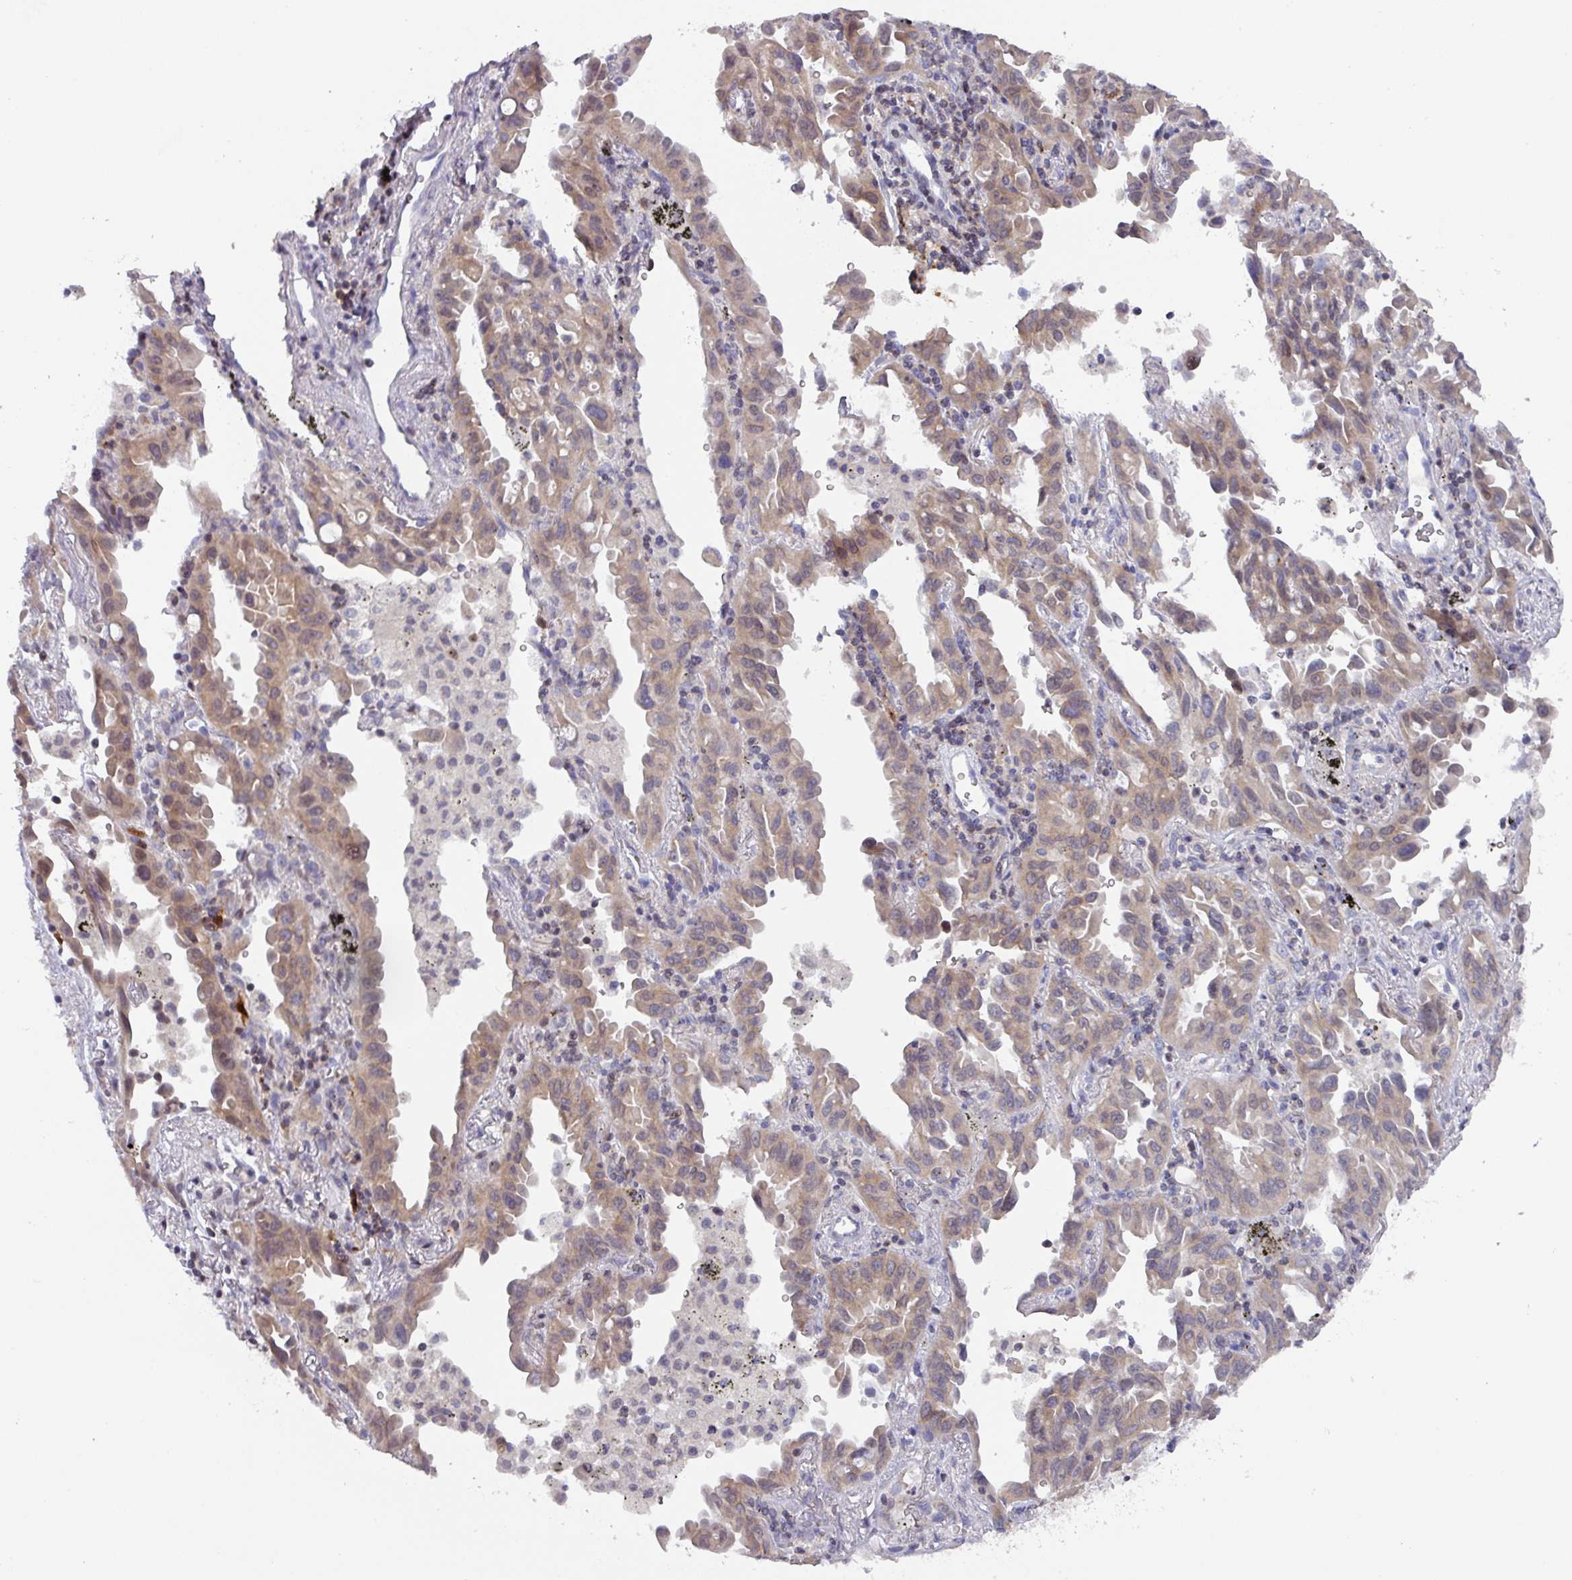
{"staining": {"intensity": "weak", "quantity": ">75%", "location": "cytoplasmic/membranous"}, "tissue": "lung cancer", "cell_type": "Tumor cells", "image_type": "cancer", "snomed": [{"axis": "morphology", "description": "Adenocarcinoma, NOS"}, {"axis": "topography", "description": "Lung"}], "caption": "Lung cancer (adenocarcinoma) stained for a protein demonstrates weak cytoplasmic/membranous positivity in tumor cells.", "gene": "DCAF12L2", "patient": {"sex": "male", "age": 68}}